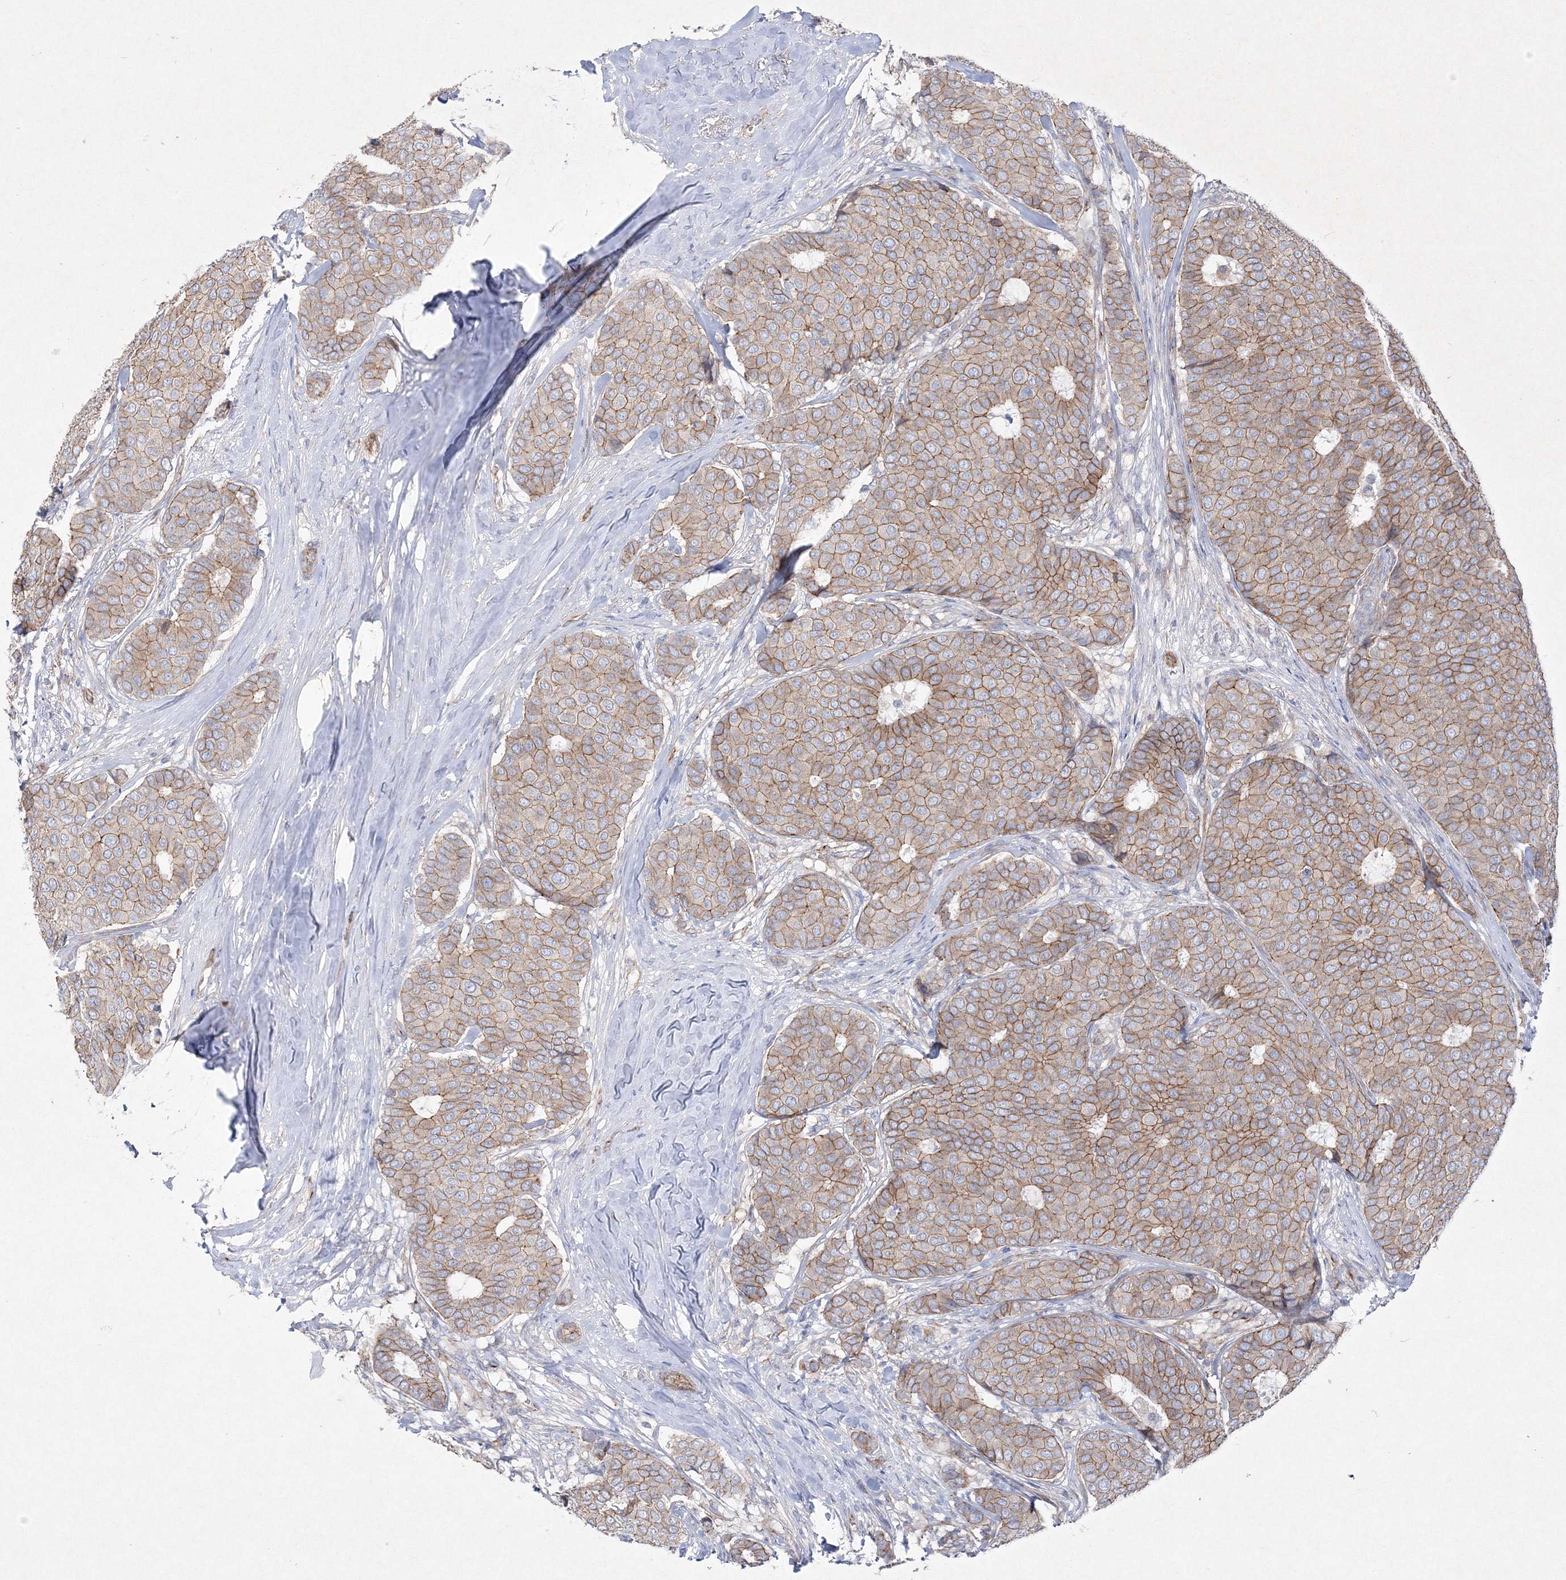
{"staining": {"intensity": "moderate", "quantity": ">75%", "location": "cytoplasmic/membranous"}, "tissue": "breast cancer", "cell_type": "Tumor cells", "image_type": "cancer", "snomed": [{"axis": "morphology", "description": "Duct carcinoma"}, {"axis": "topography", "description": "Breast"}], "caption": "Protein staining by immunohistochemistry shows moderate cytoplasmic/membranous expression in approximately >75% of tumor cells in breast cancer.", "gene": "NAA40", "patient": {"sex": "female", "age": 75}}